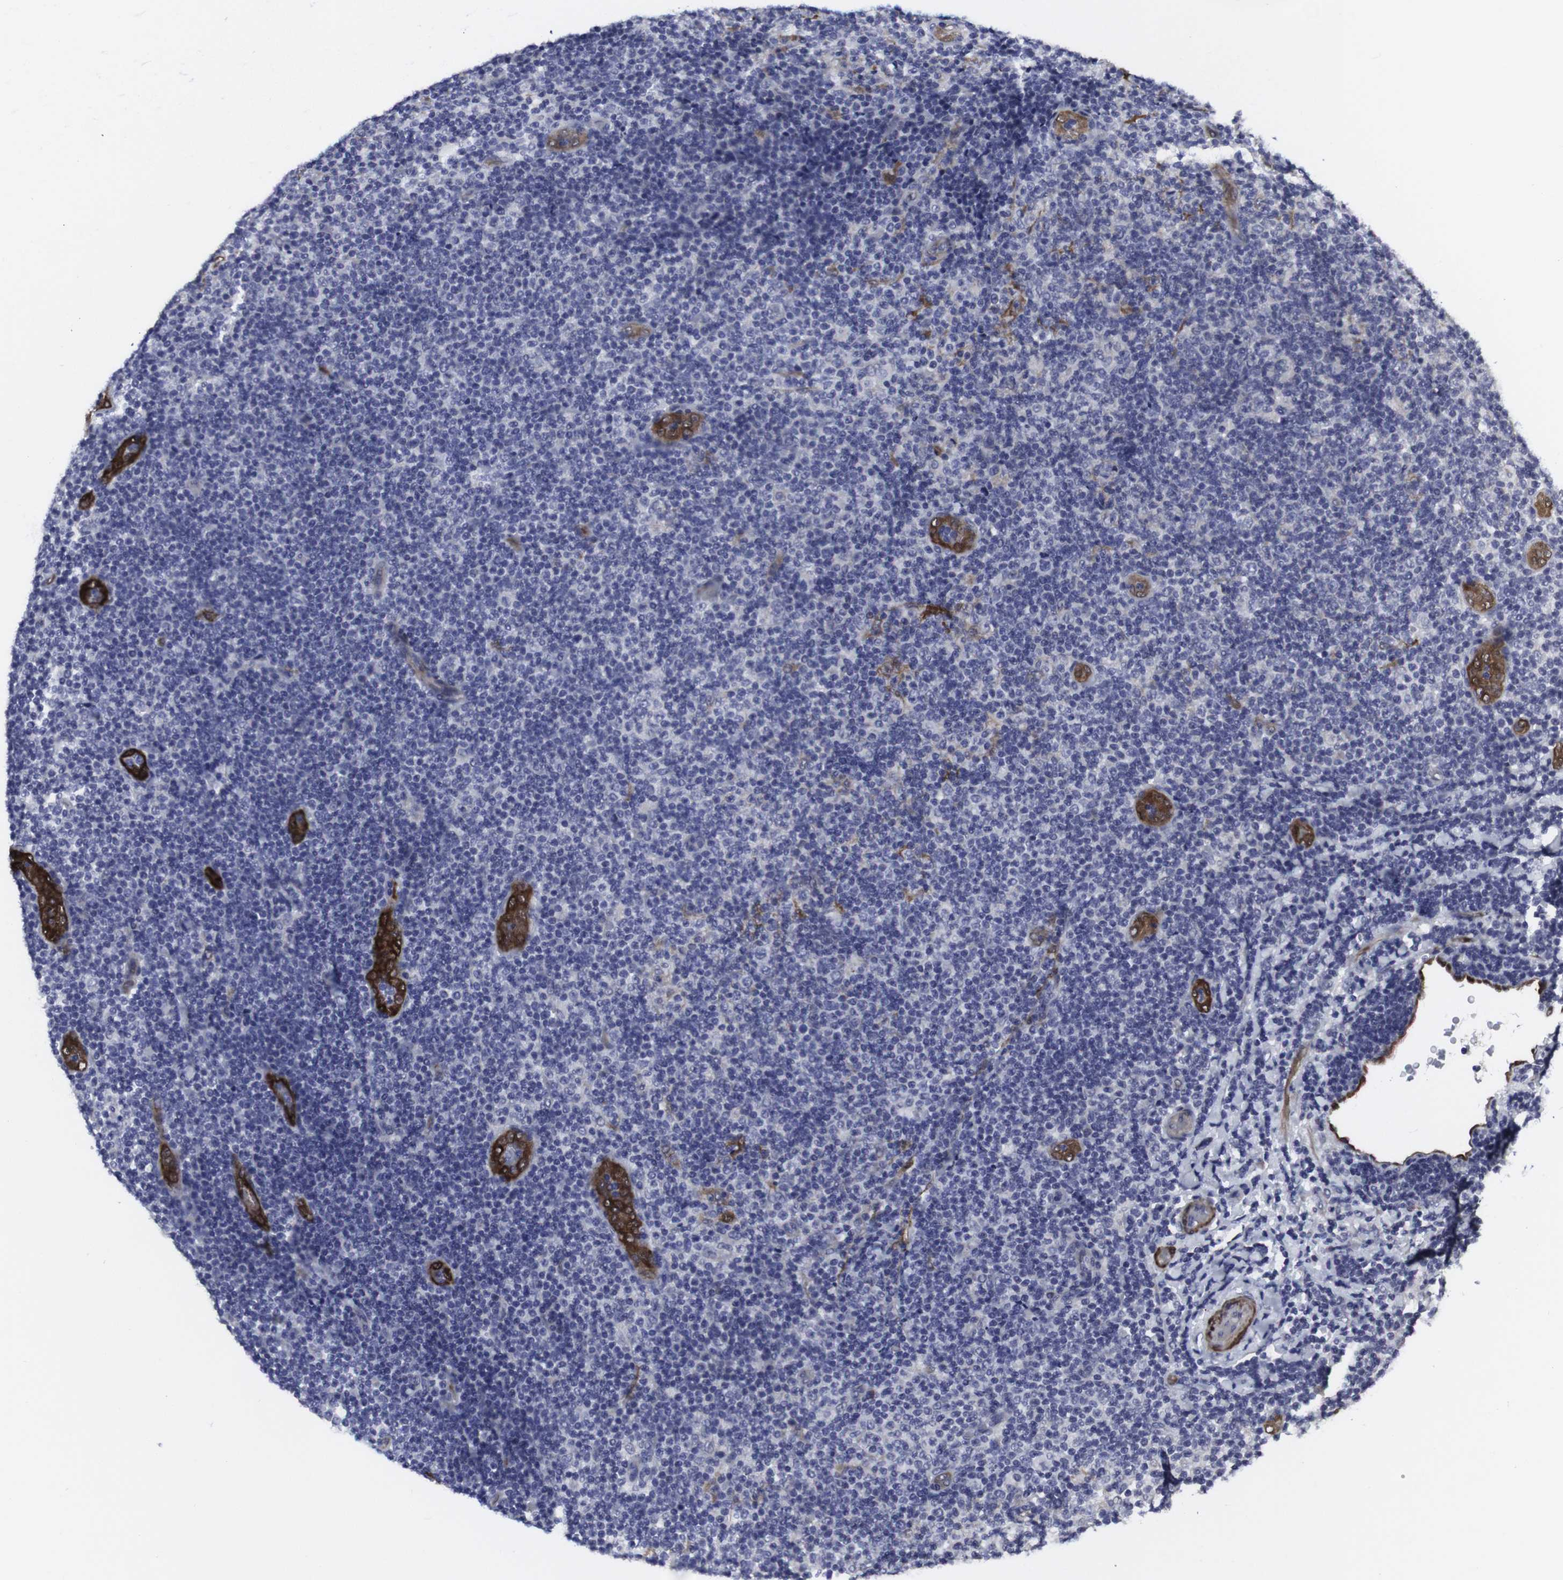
{"staining": {"intensity": "negative", "quantity": "none", "location": "none"}, "tissue": "lymphoma", "cell_type": "Tumor cells", "image_type": "cancer", "snomed": [{"axis": "morphology", "description": "Malignant lymphoma, non-Hodgkin's type, Low grade"}, {"axis": "topography", "description": "Lymph node"}], "caption": "A high-resolution micrograph shows immunohistochemistry (IHC) staining of lymphoma, which exhibits no significant staining in tumor cells.", "gene": "SNCG", "patient": {"sex": "male", "age": 83}}